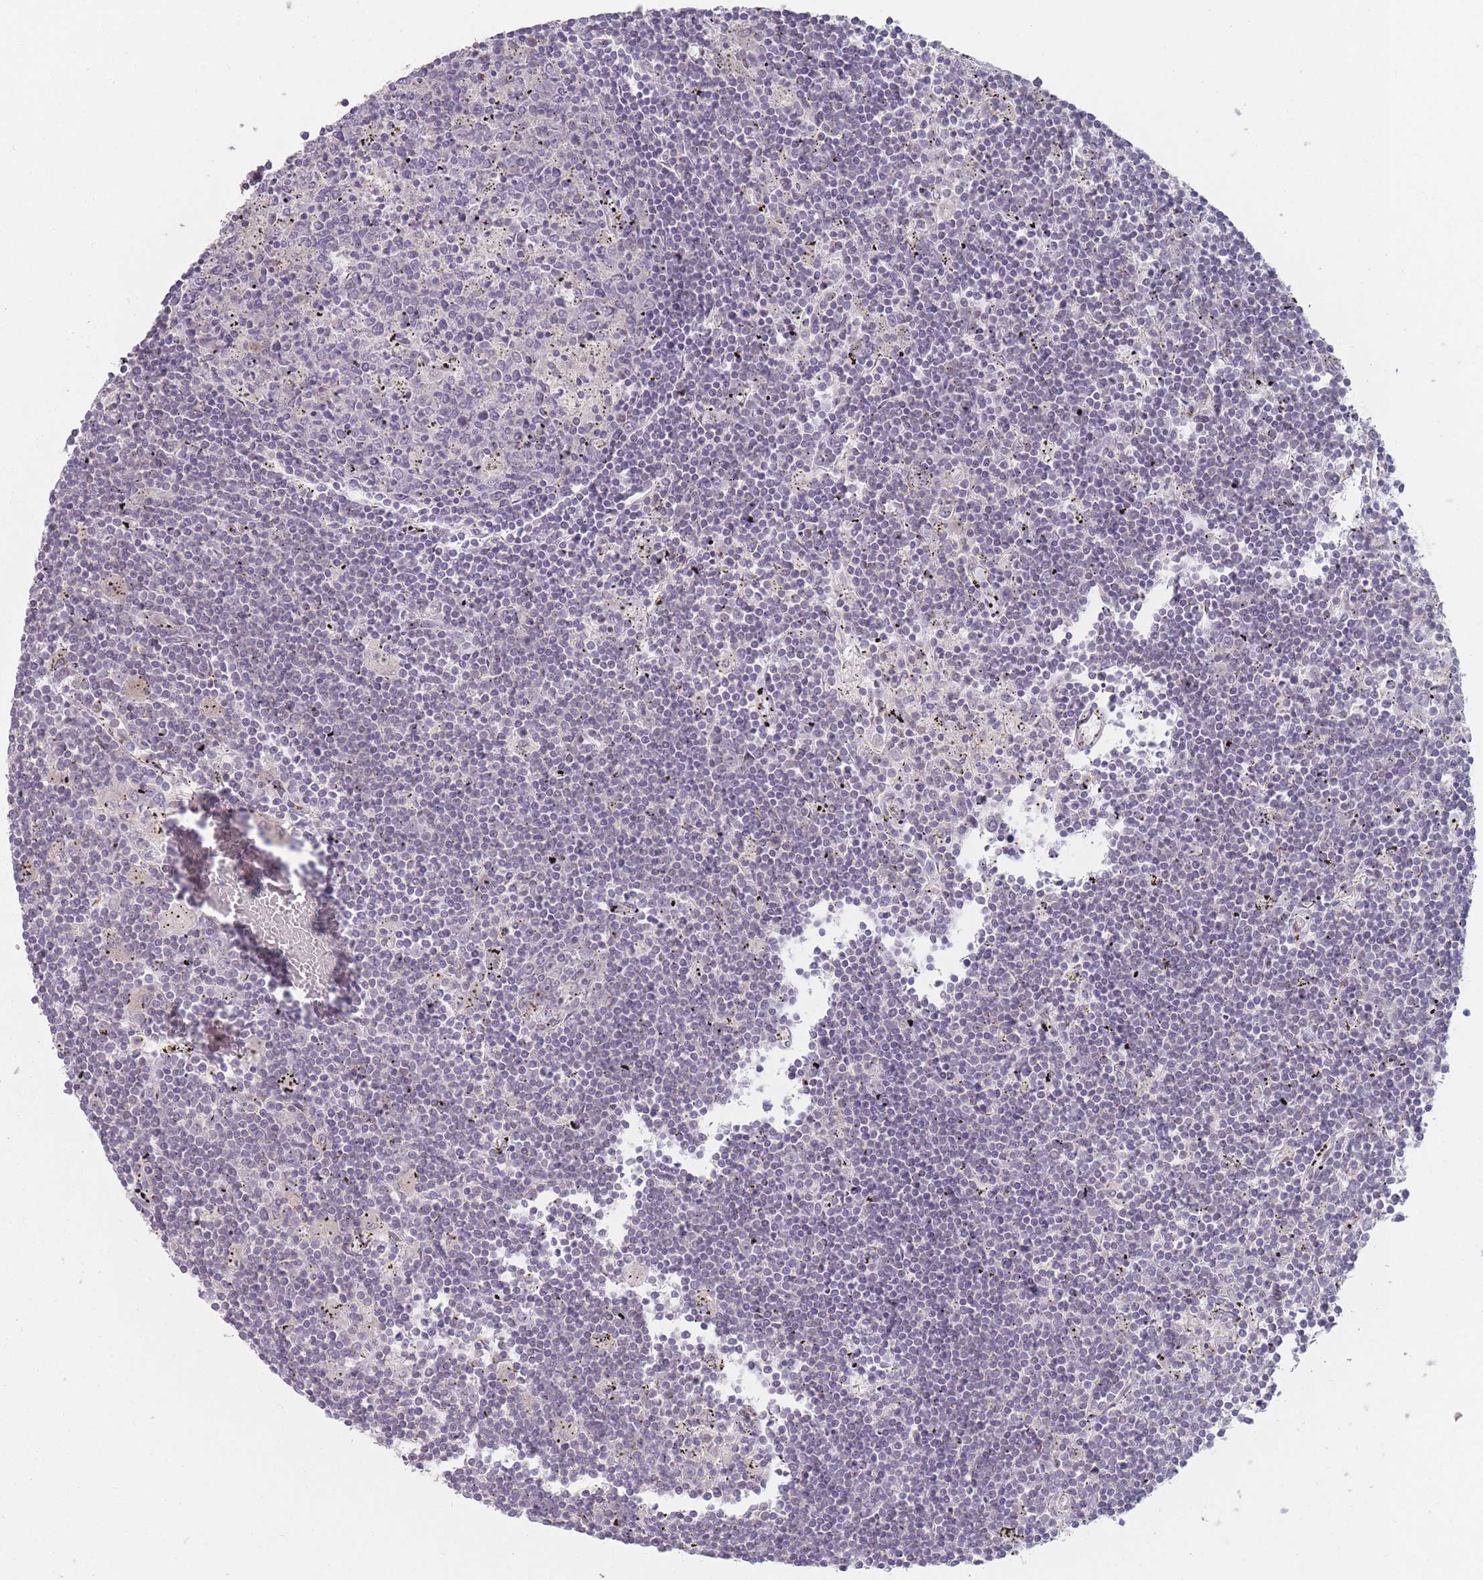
{"staining": {"intensity": "negative", "quantity": "none", "location": "none"}, "tissue": "lymphoma", "cell_type": "Tumor cells", "image_type": "cancer", "snomed": [{"axis": "morphology", "description": "Malignant lymphoma, non-Hodgkin's type, Low grade"}, {"axis": "topography", "description": "Spleen"}], "caption": "High power microscopy image of an immunohistochemistry micrograph of lymphoma, revealing no significant positivity in tumor cells.", "gene": "AKAIN1", "patient": {"sex": "male", "age": 76}}